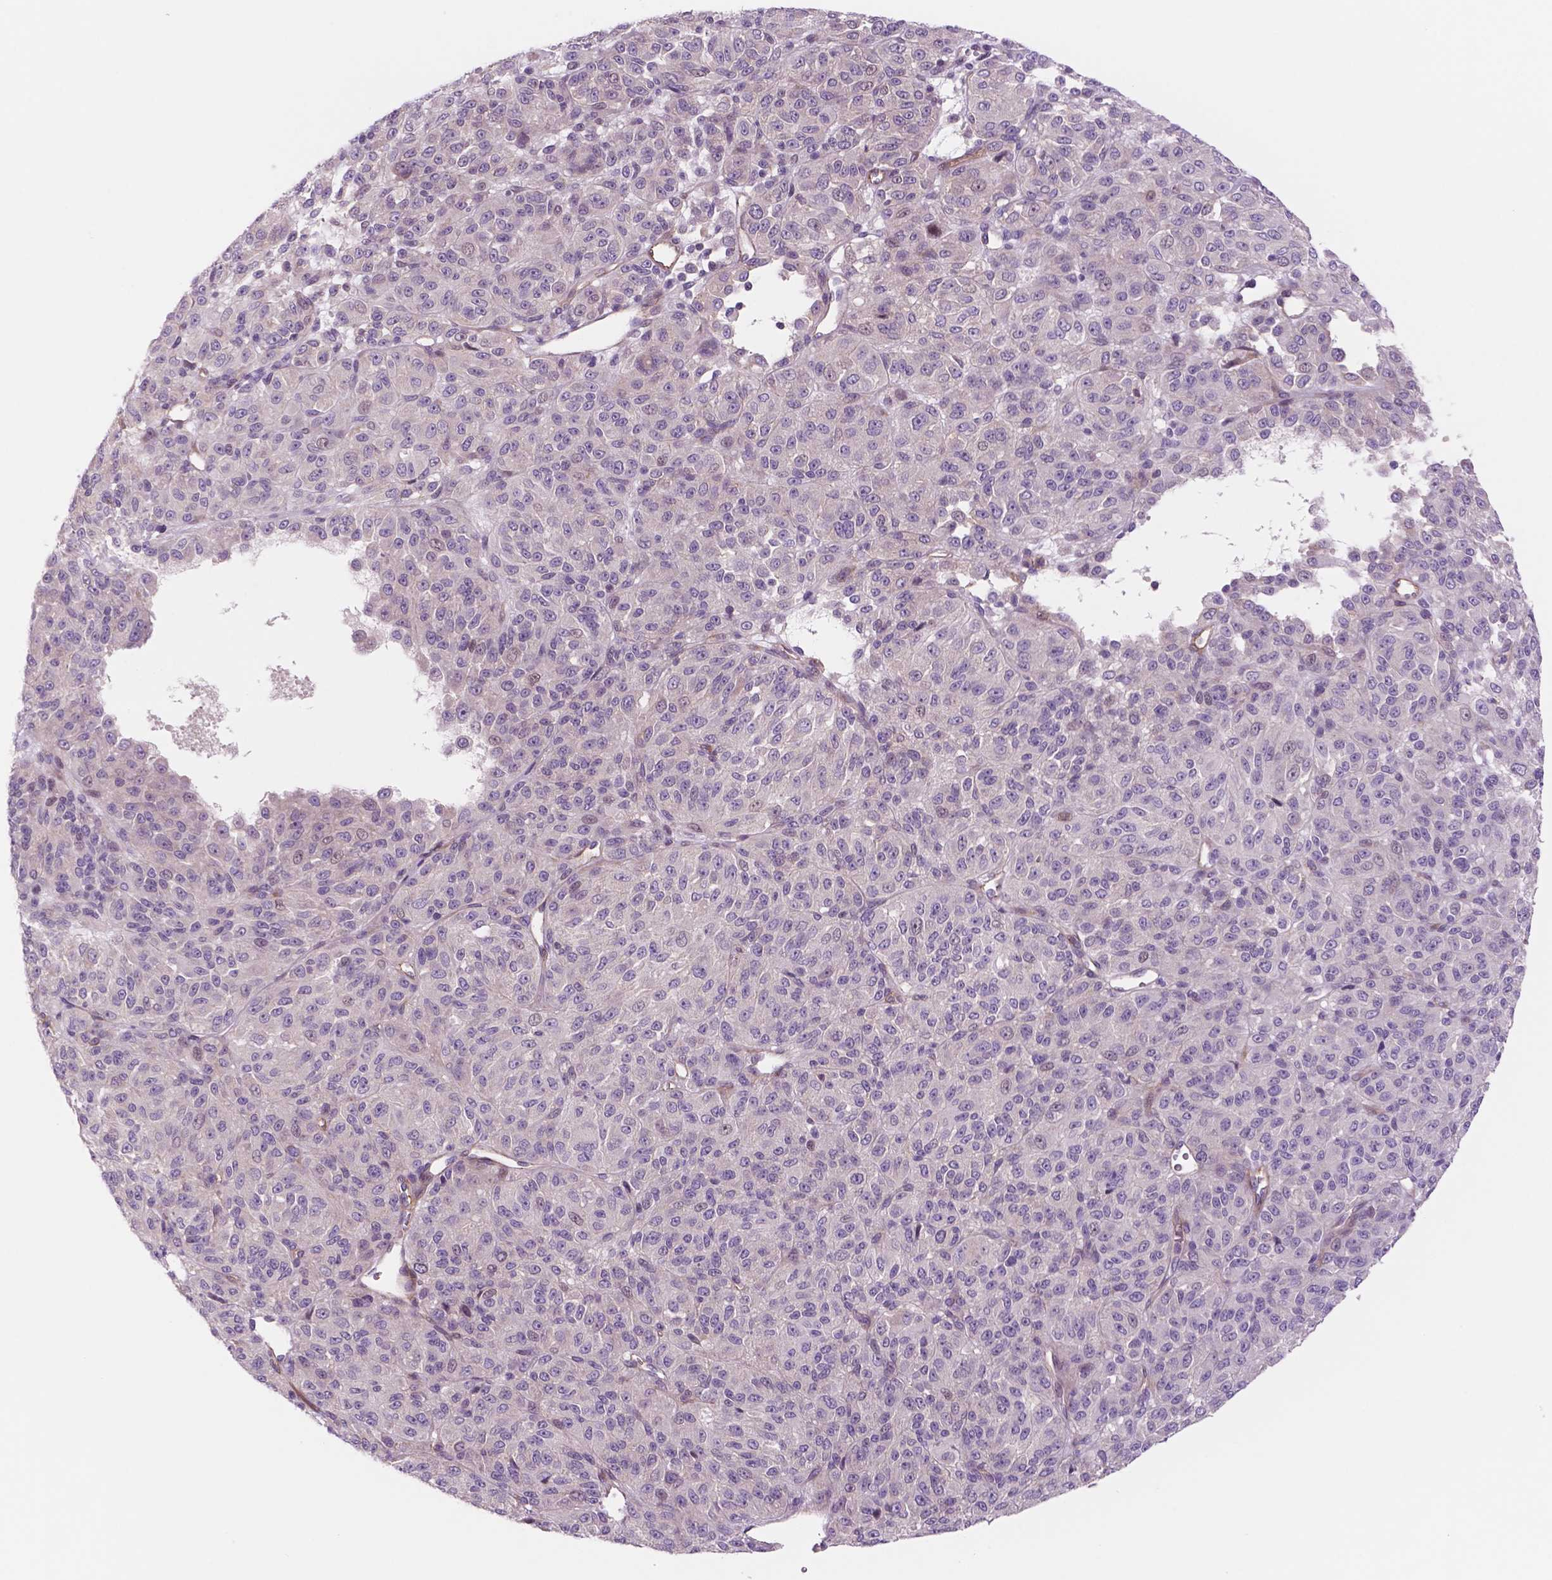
{"staining": {"intensity": "negative", "quantity": "none", "location": "none"}, "tissue": "melanoma", "cell_type": "Tumor cells", "image_type": "cancer", "snomed": [{"axis": "morphology", "description": "Malignant melanoma, Metastatic site"}, {"axis": "topography", "description": "Brain"}], "caption": "Immunohistochemical staining of malignant melanoma (metastatic site) exhibits no significant expression in tumor cells.", "gene": "RND3", "patient": {"sex": "female", "age": 56}}